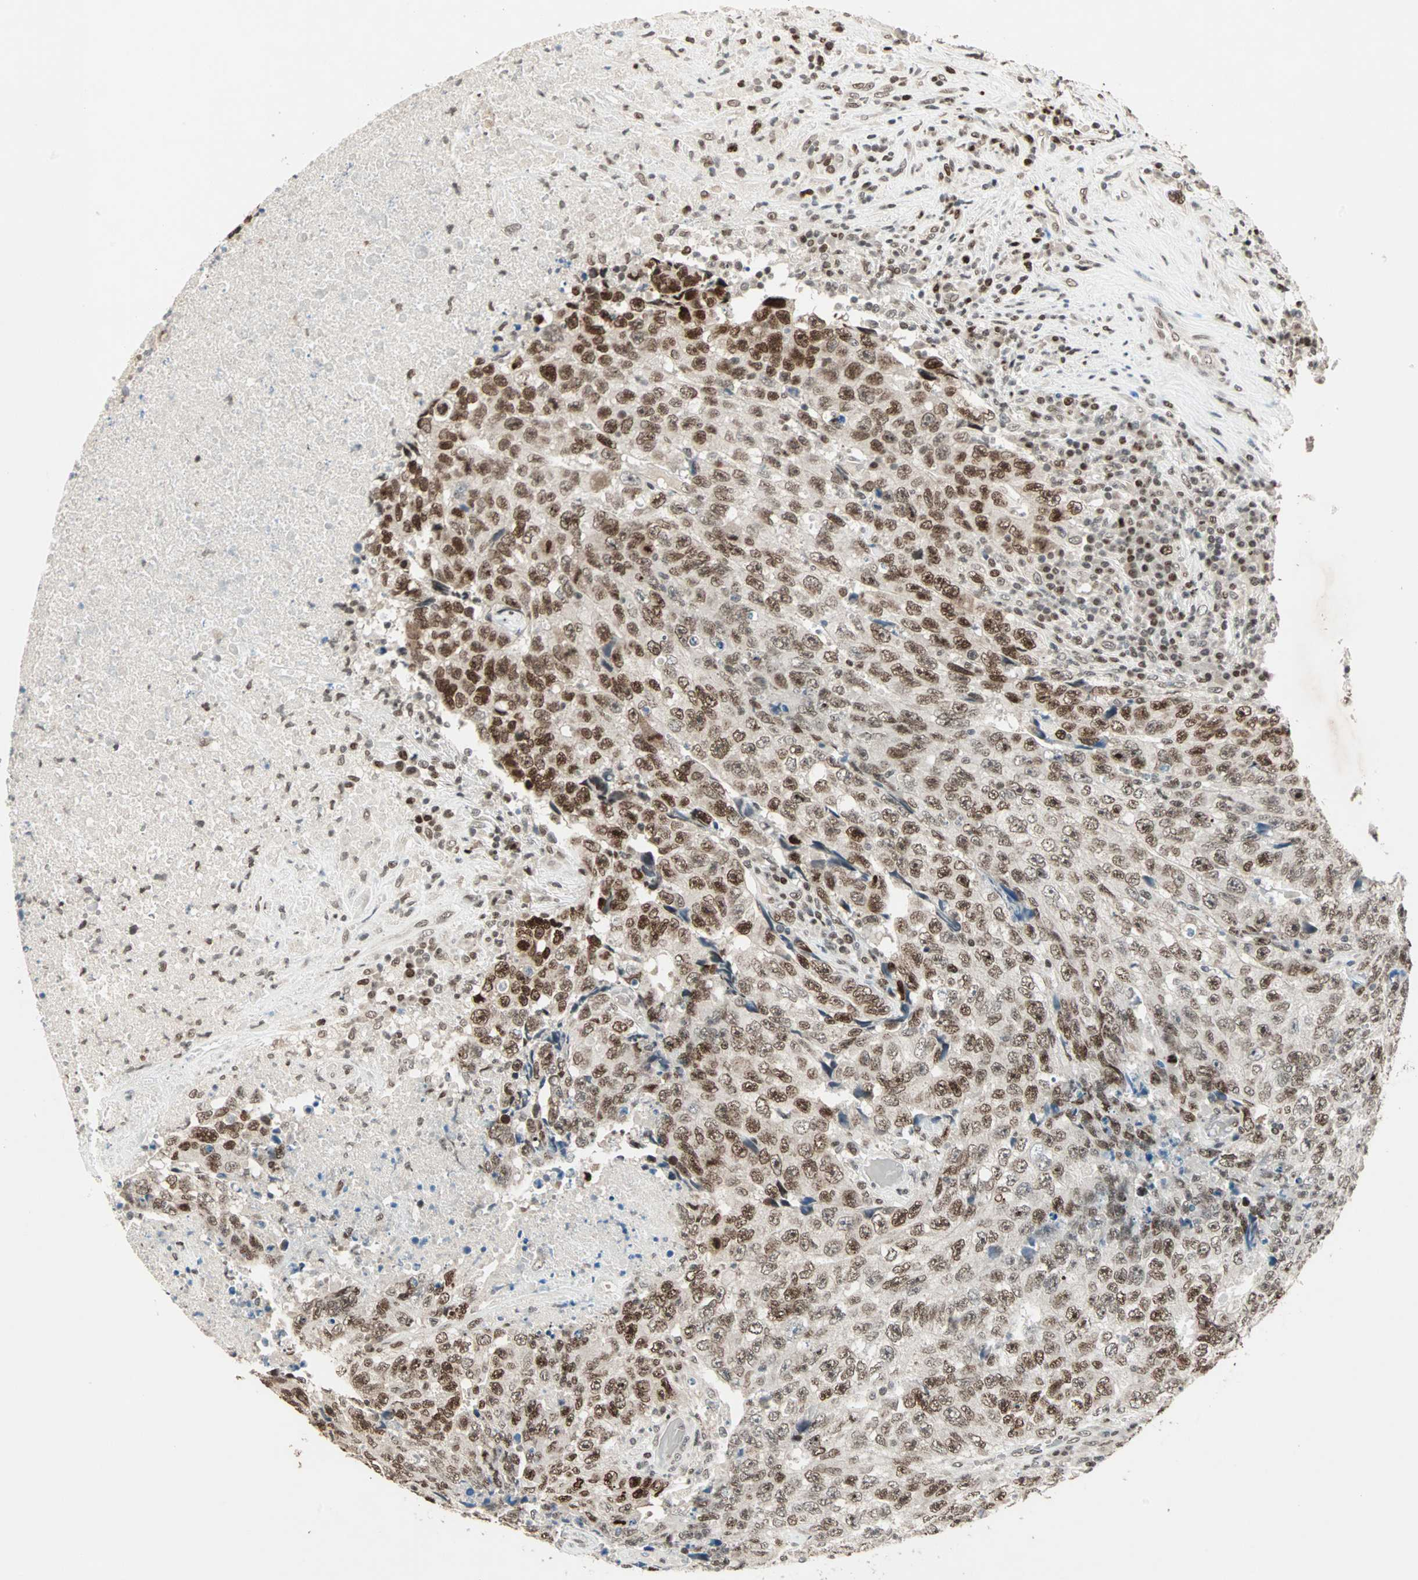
{"staining": {"intensity": "strong", "quantity": ">75%", "location": "nuclear"}, "tissue": "testis cancer", "cell_type": "Tumor cells", "image_type": "cancer", "snomed": [{"axis": "morphology", "description": "Necrosis, NOS"}, {"axis": "morphology", "description": "Carcinoma, Embryonal, NOS"}, {"axis": "topography", "description": "Testis"}], "caption": "Testis cancer tissue displays strong nuclear staining in approximately >75% of tumor cells, visualized by immunohistochemistry. (IHC, brightfield microscopy, high magnification).", "gene": "MDC1", "patient": {"sex": "male", "age": 19}}